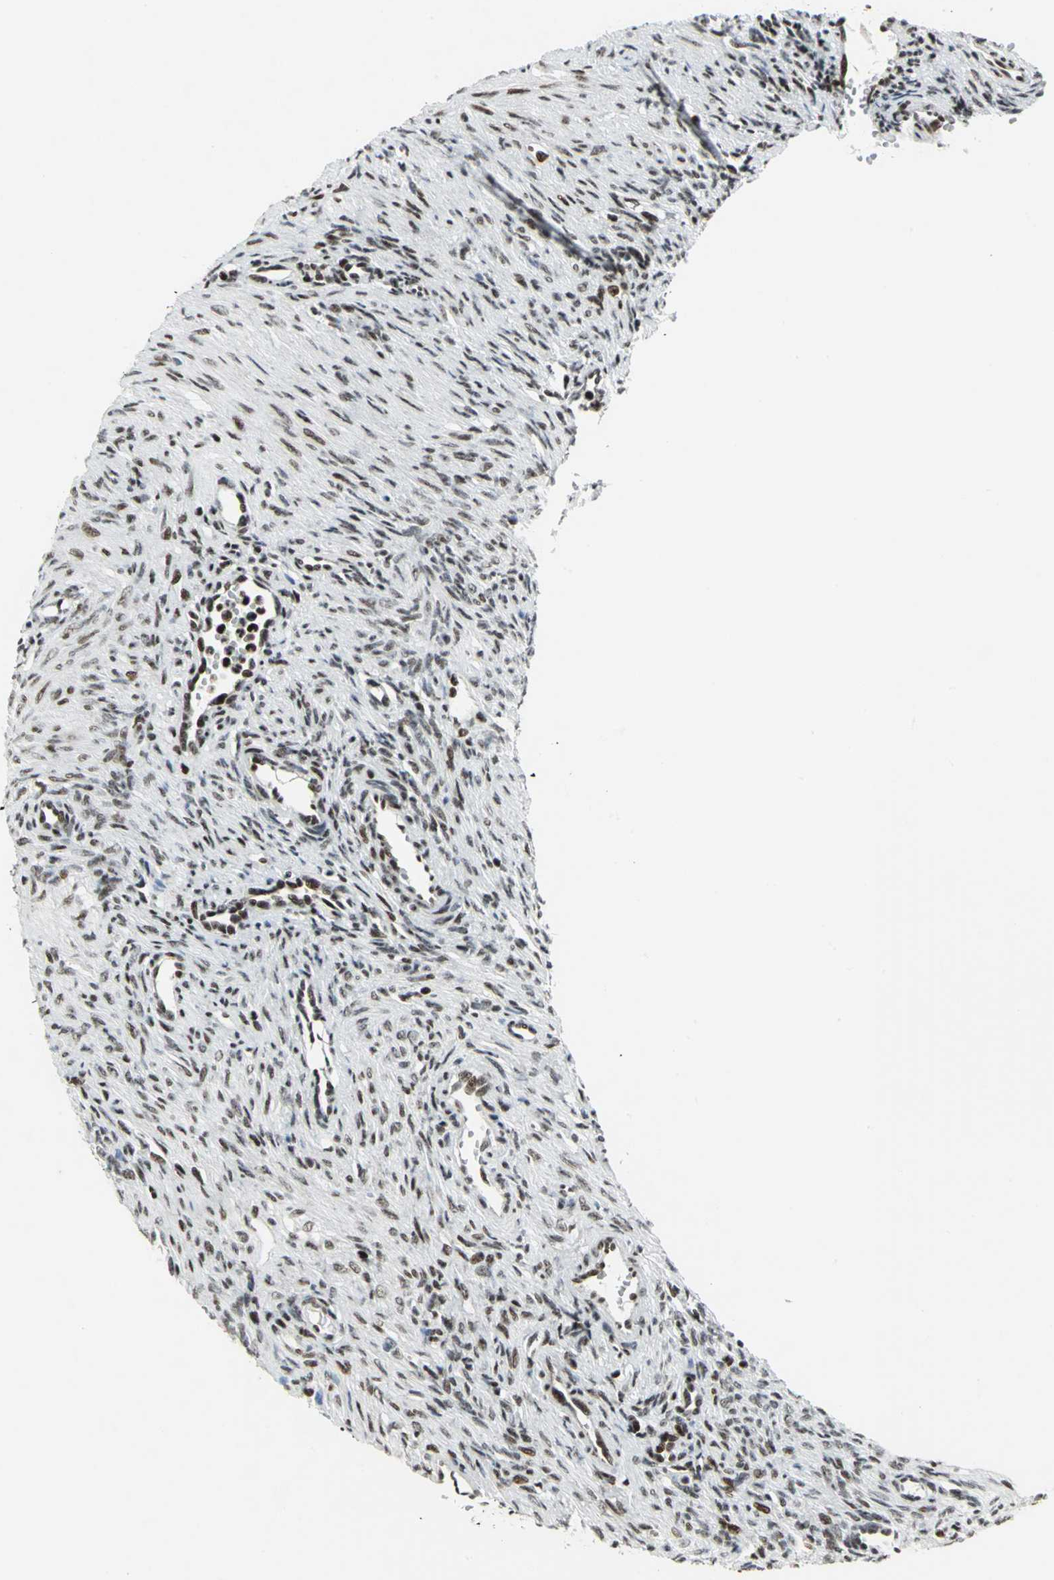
{"staining": {"intensity": "moderate", "quantity": ">75%", "location": "nuclear"}, "tissue": "ovary", "cell_type": "Ovarian stroma cells", "image_type": "normal", "snomed": [{"axis": "morphology", "description": "Normal tissue, NOS"}, {"axis": "topography", "description": "Ovary"}], "caption": "Immunohistochemical staining of benign ovary displays medium levels of moderate nuclear expression in approximately >75% of ovarian stroma cells.", "gene": "SMARCA4", "patient": {"sex": "female", "age": 33}}